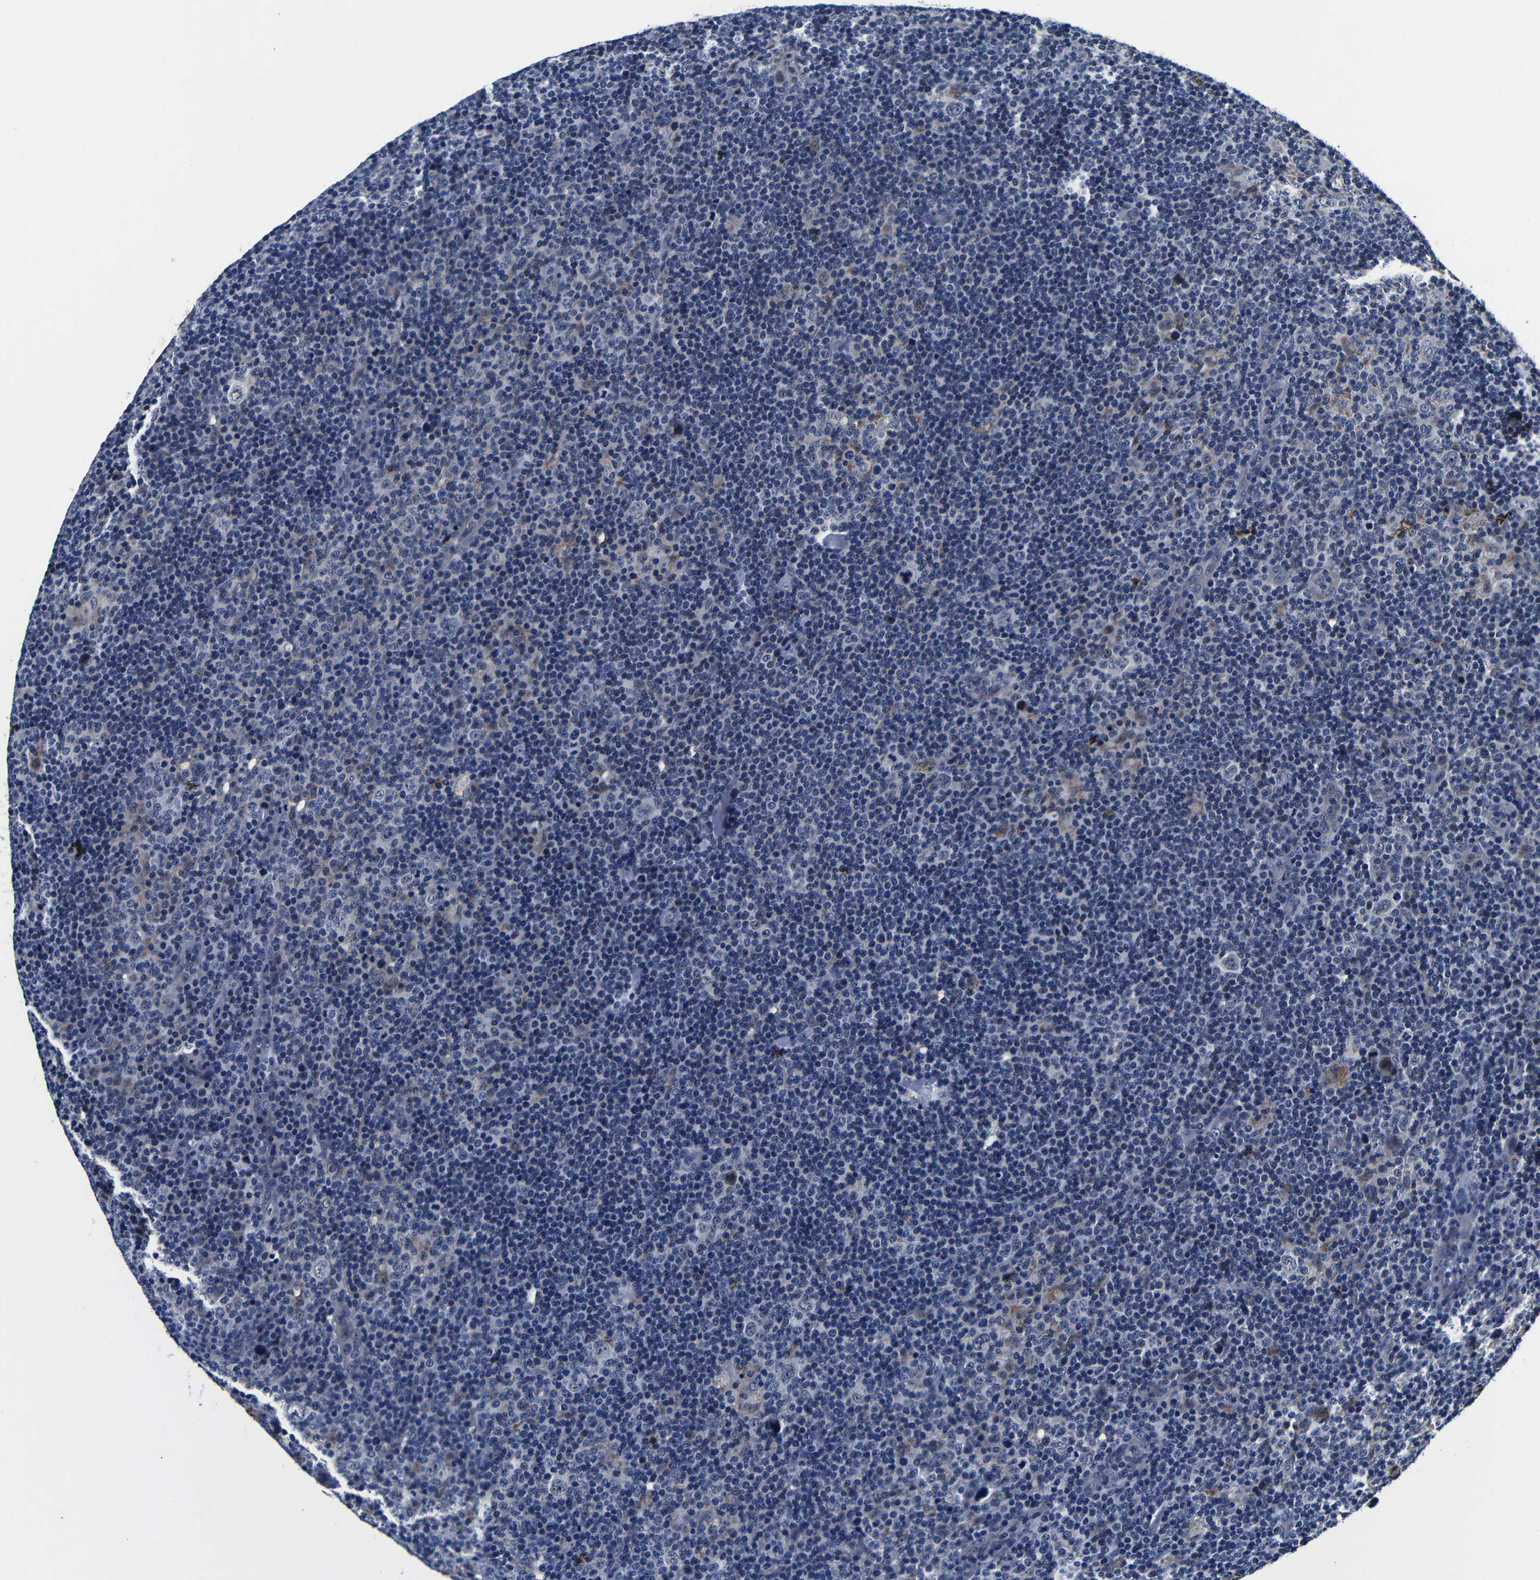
{"staining": {"intensity": "negative", "quantity": "none", "location": "none"}, "tissue": "lymphoma", "cell_type": "Tumor cells", "image_type": "cancer", "snomed": [{"axis": "morphology", "description": "Hodgkin's disease, NOS"}, {"axis": "topography", "description": "Lymph node"}], "caption": "Hodgkin's disease was stained to show a protein in brown. There is no significant positivity in tumor cells.", "gene": "DEPP1", "patient": {"sex": "female", "age": 57}}